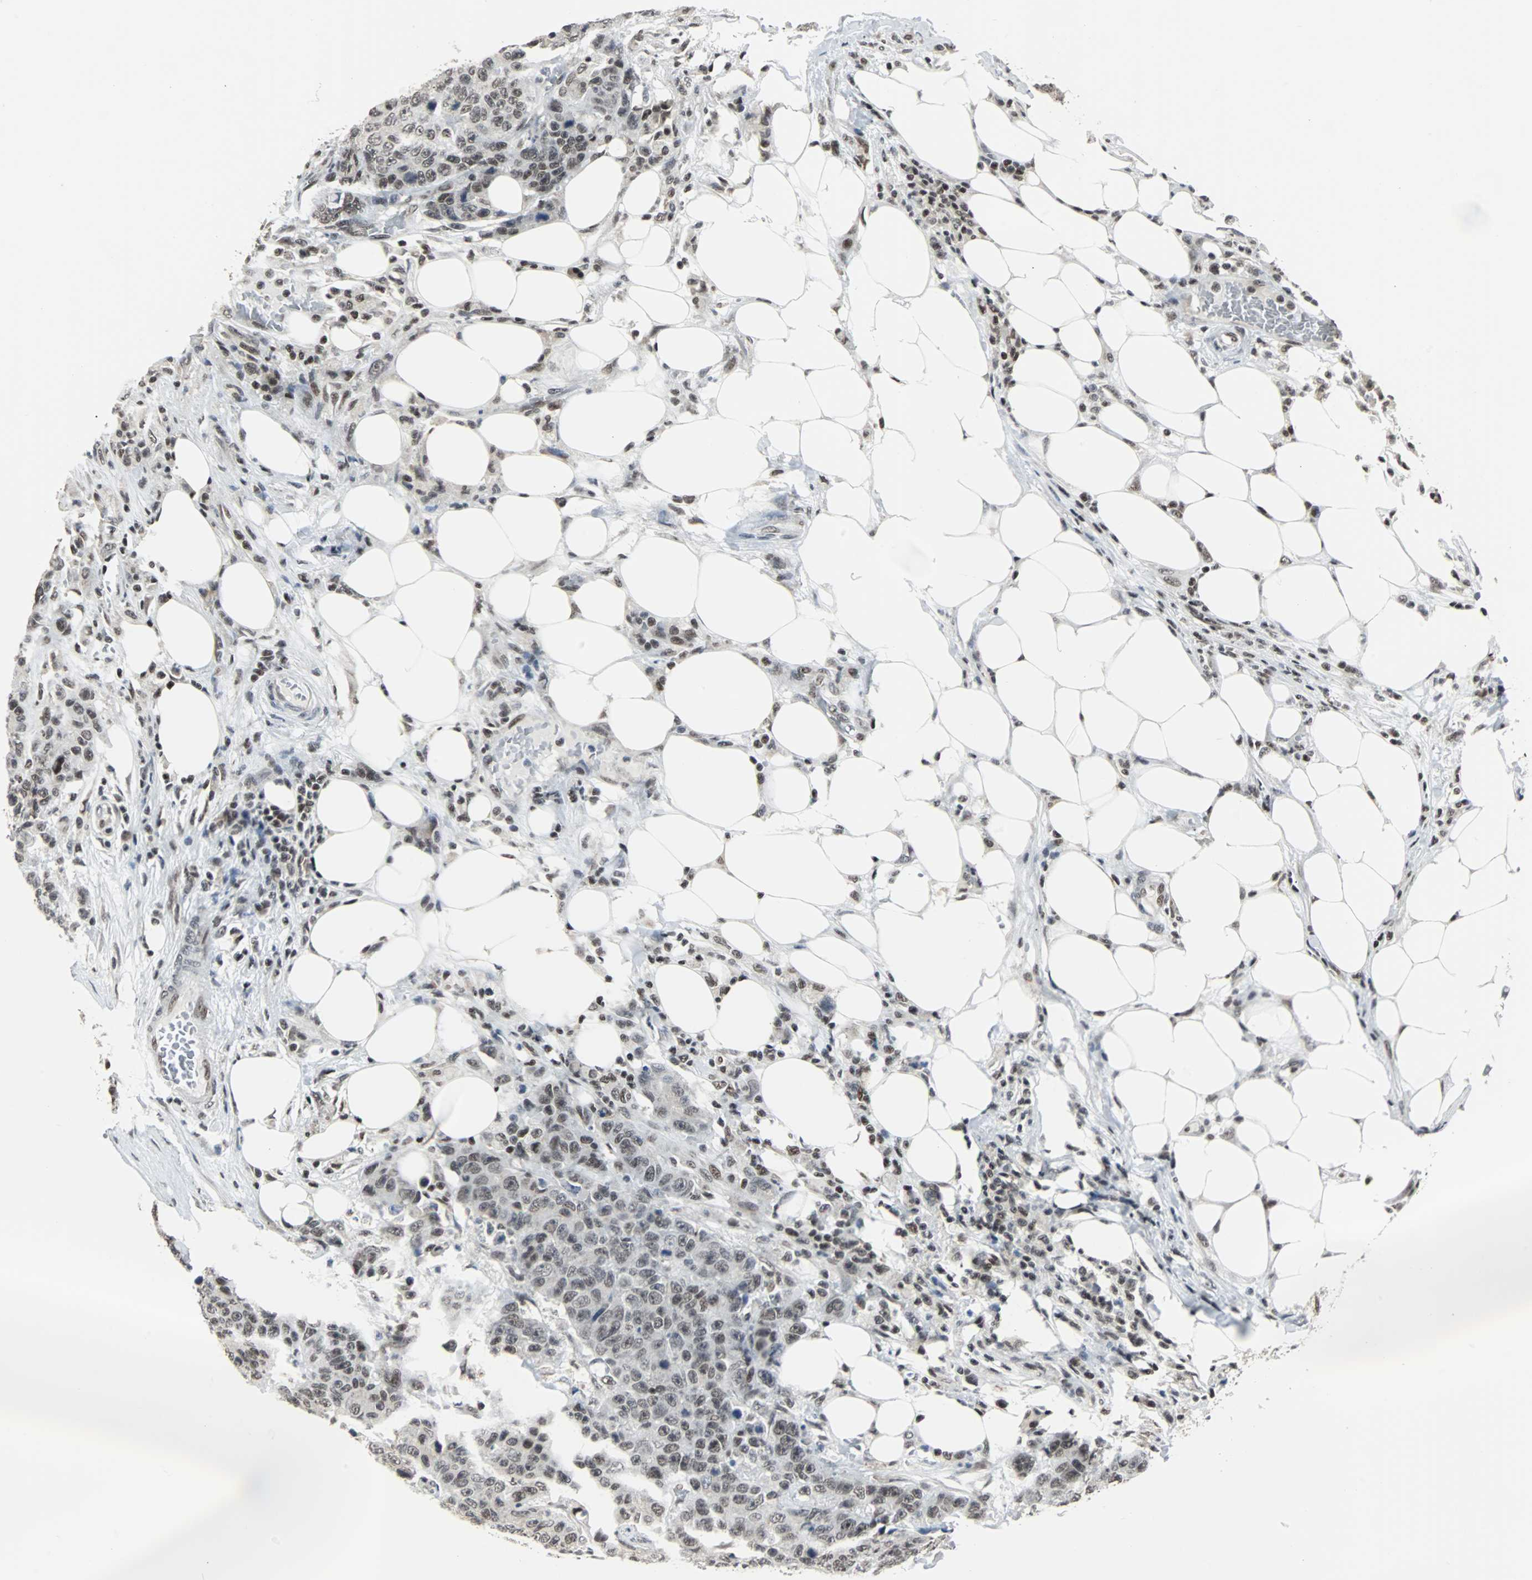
{"staining": {"intensity": "weak", "quantity": ">75%", "location": "nuclear"}, "tissue": "colorectal cancer", "cell_type": "Tumor cells", "image_type": "cancer", "snomed": [{"axis": "morphology", "description": "Adenocarcinoma, NOS"}, {"axis": "topography", "description": "Colon"}], "caption": "Approximately >75% of tumor cells in colorectal cancer (adenocarcinoma) demonstrate weak nuclear protein expression as visualized by brown immunohistochemical staining.", "gene": "TERF2IP", "patient": {"sex": "female", "age": 86}}